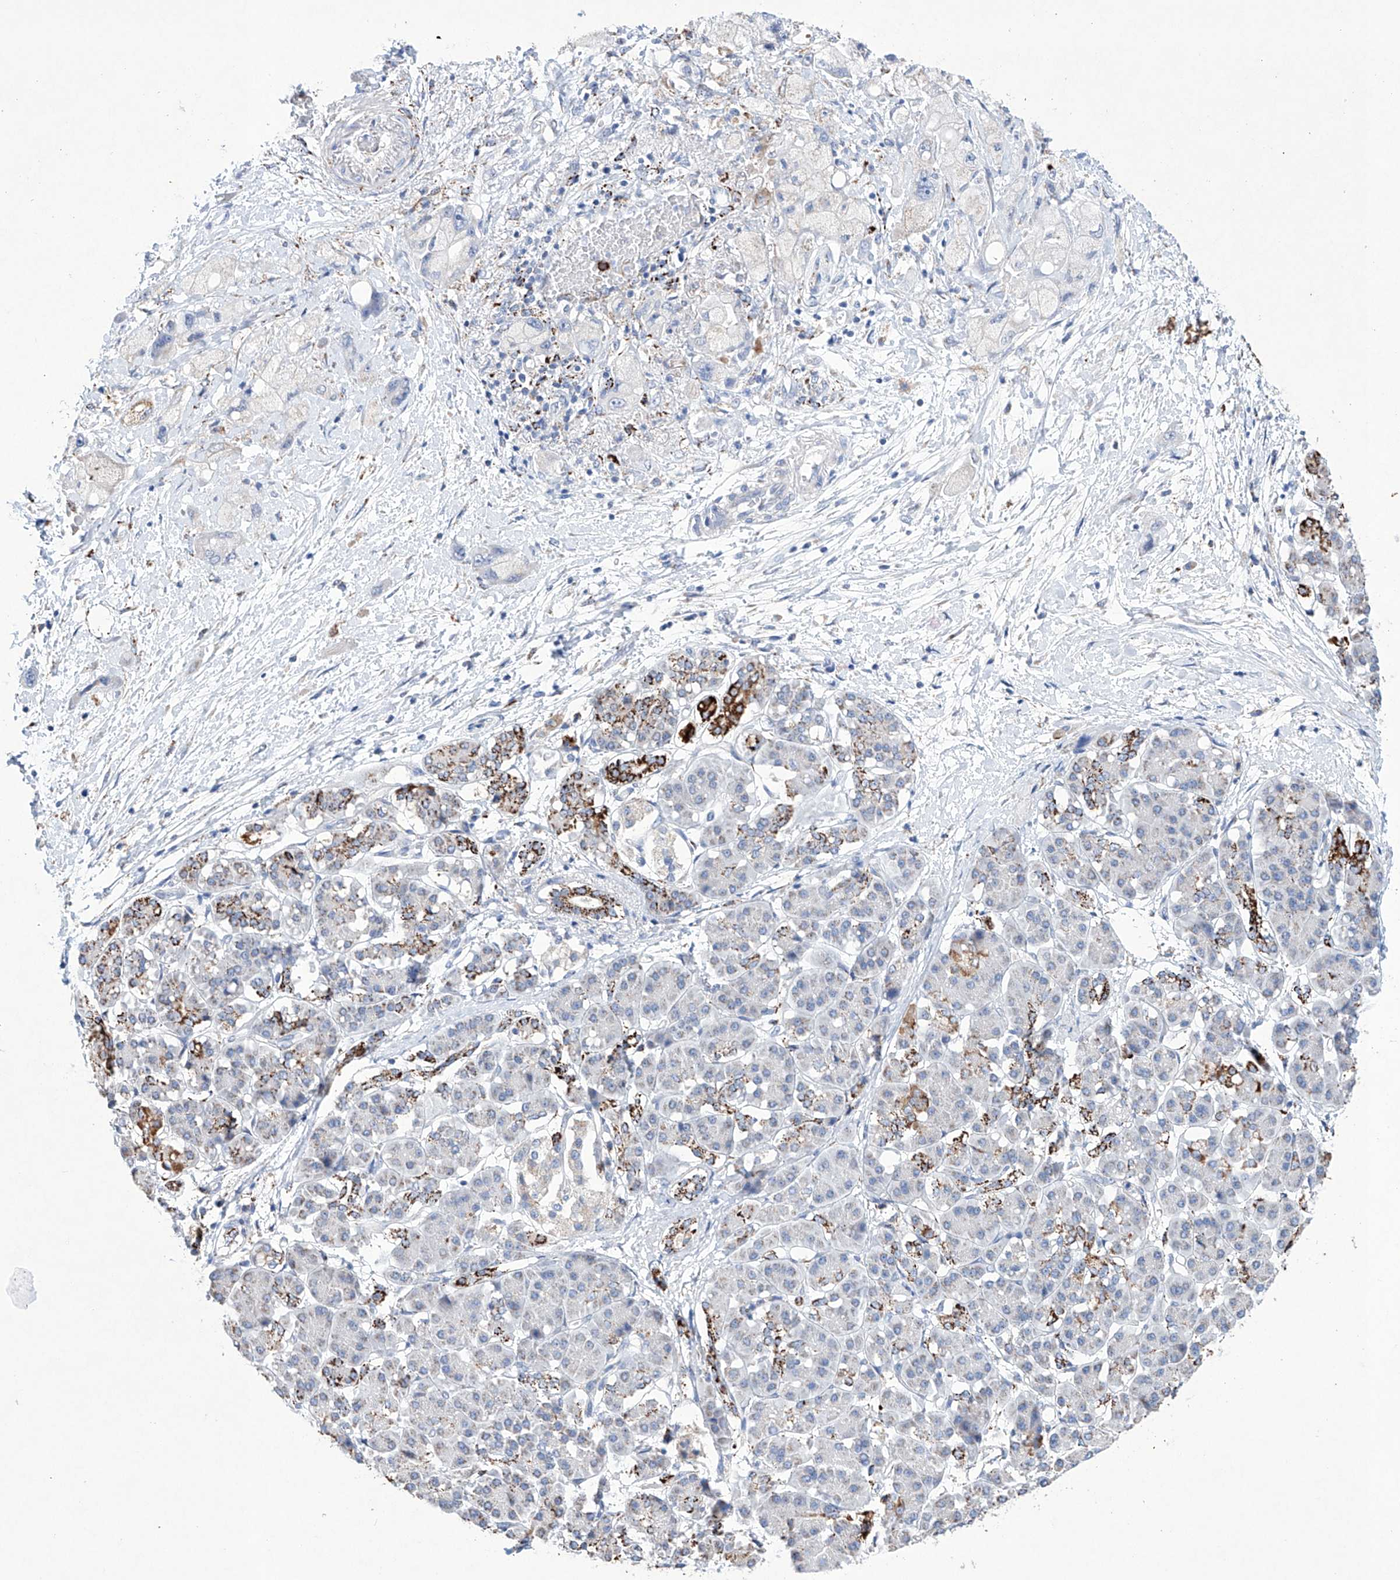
{"staining": {"intensity": "negative", "quantity": "none", "location": "none"}, "tissue": "pancreatic cancer", "cell_type": "Tumor cells", "image_type": "cancer", "snomed": [{"axis": "morphology", "description": "Normal tissue, NOS"}, {"axis": "morphology", "description": "Adenocarcinoma, NOS"}, {"axis": "topography", "description": "Pancreas"}], "caption": "A high-resolution photomicrograph shows IHC staining of adenocarcinoma (pancreatic), which reveals no significant positivity in tumor cells.", "gene": "NRROS", "patient": {"sex": "female", "age": 68}}